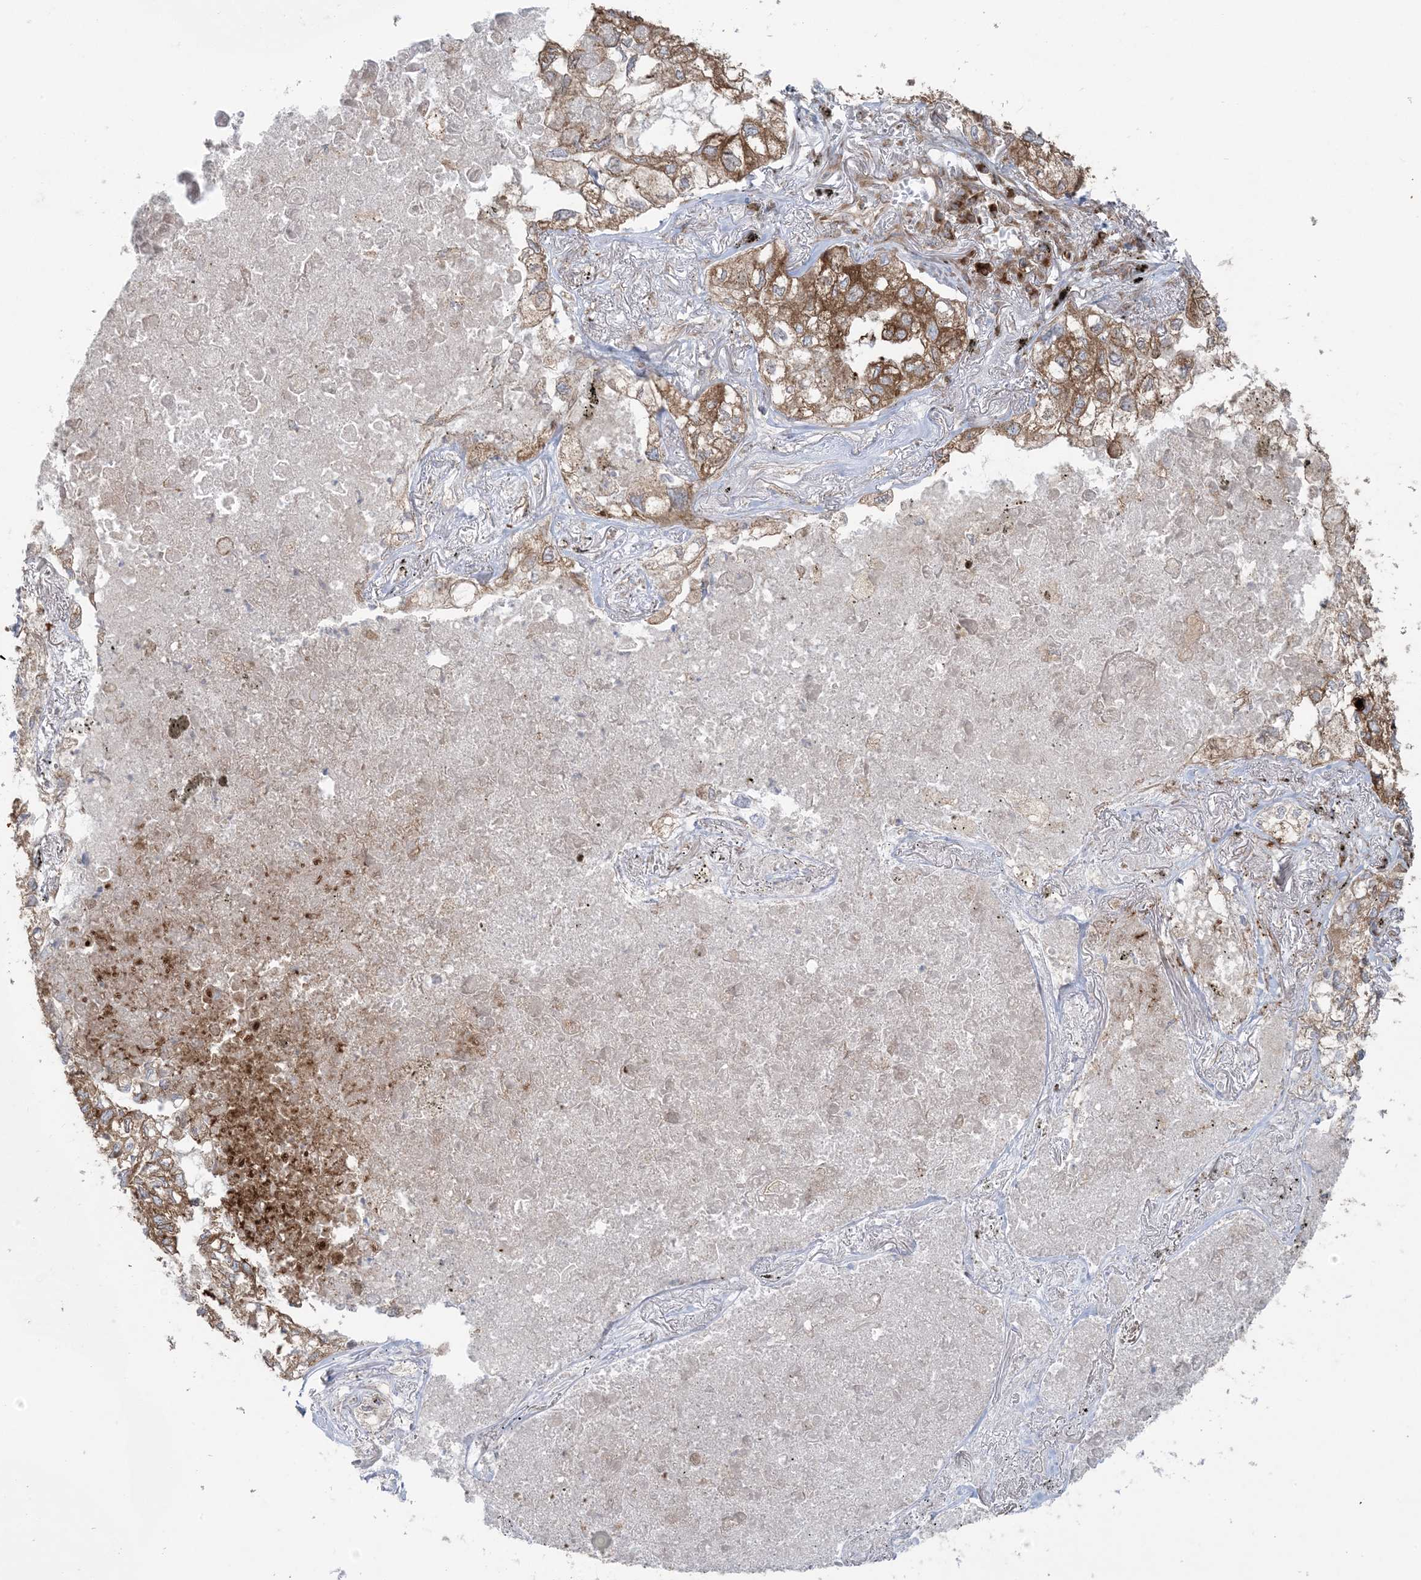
{"staining": {"intensity": "moderate", "quantity": ">75%", "location": "cytoplasmic/membranous"}, "tissue": "lung cancer", "cell_type": "Tumor cells", "image_type": "cancer", "snomed": [{"axis": "morphology", "description": "Adenocarcinoma, NOS"}, {"axis": "topography", "description": "Lung"}], "caption": "IHC histopathology image of neoplastic tissue: adenocarcinoma (lung) stained using immunohistochemistry (IHC) exhibits medium levels of moderate protein expression localized specifically in the cytoplasmic/membranous of tumor cells, appearing as a cytoplasmic/membranous brown color.", "gene": "UBXN4", "patient": {"sex": "male", "age": 65}}